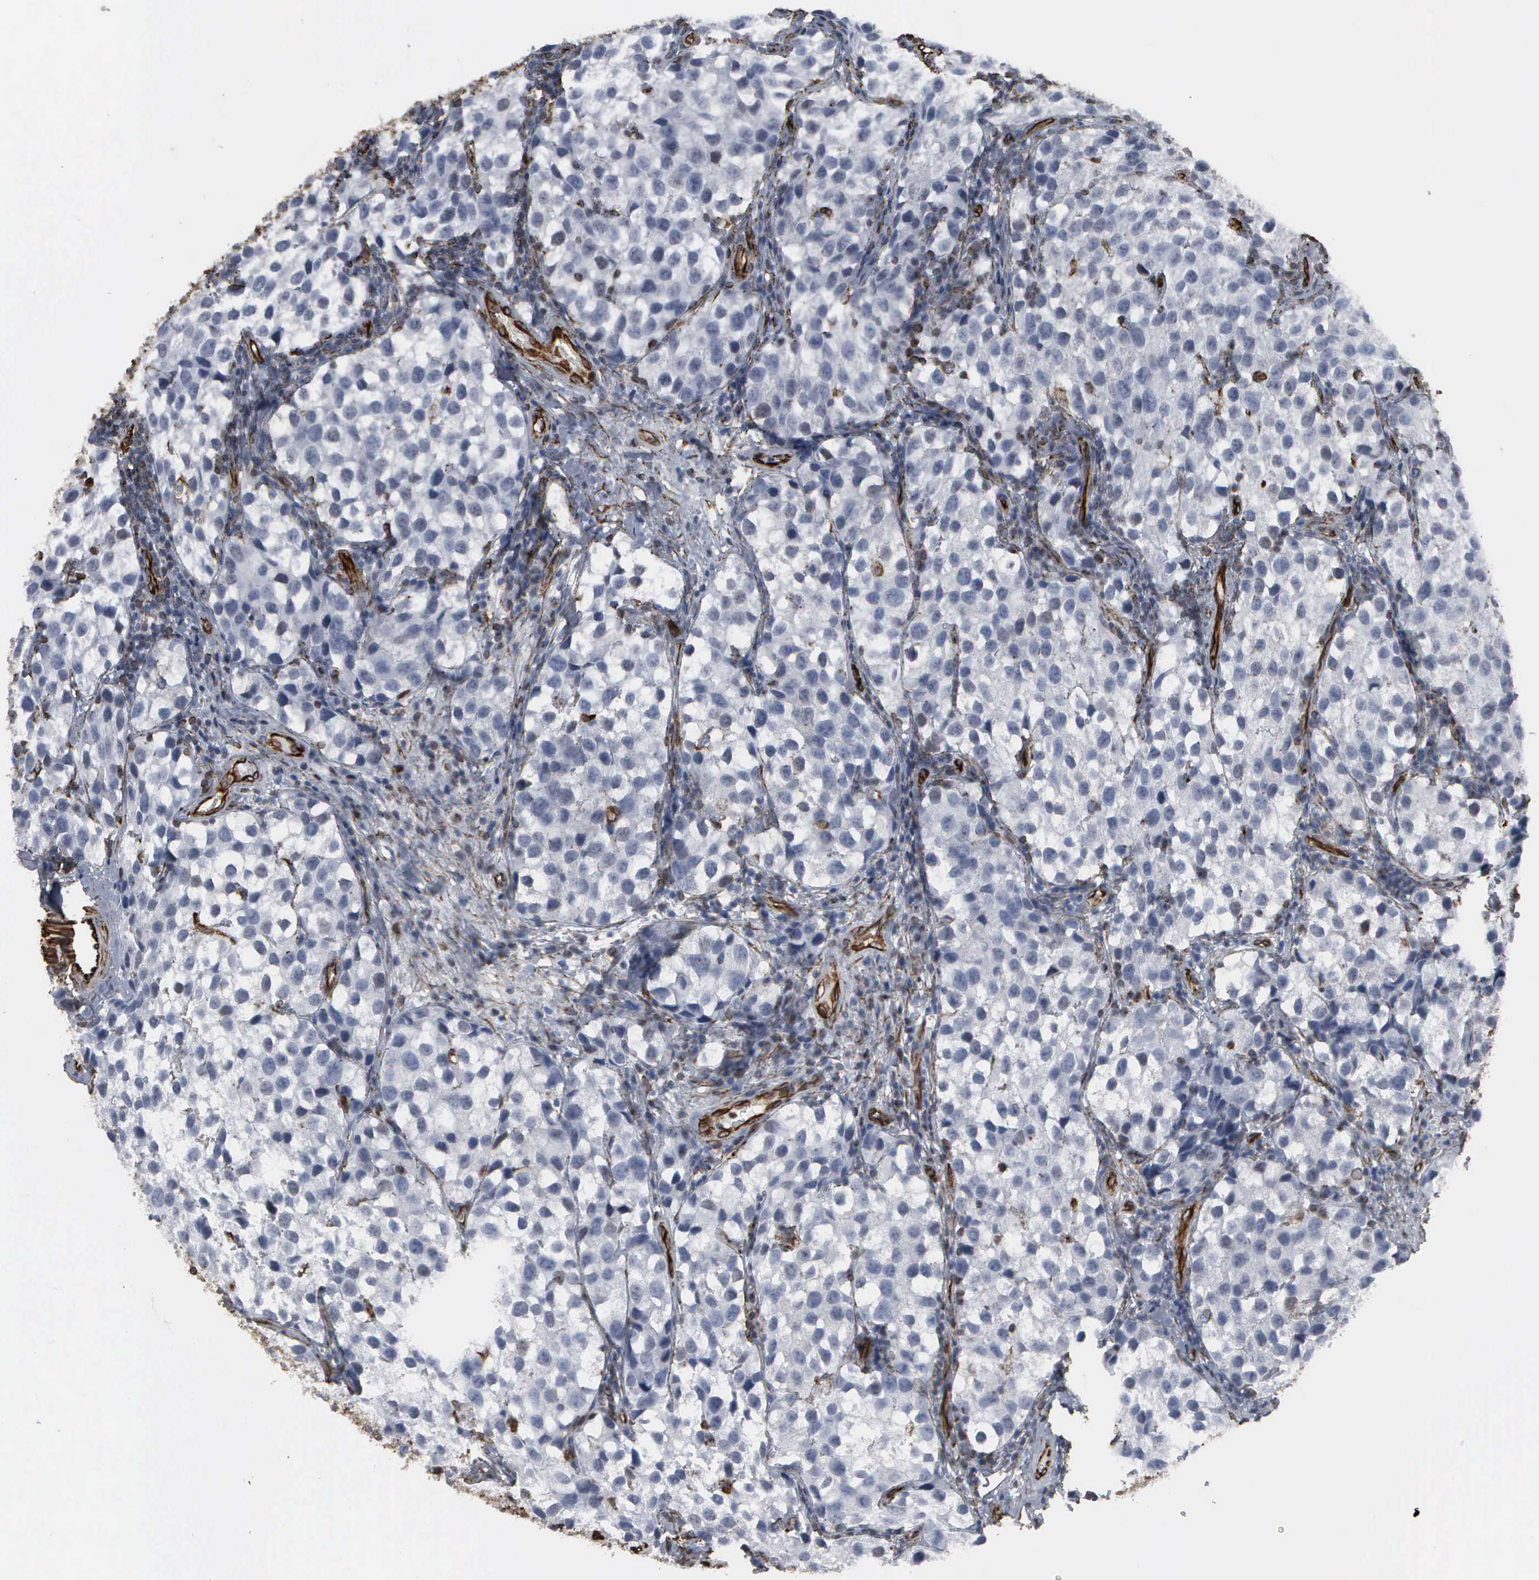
{"staining": {"intensity": "weak", "quantity": "<25%", "location": "nuclear"}, "tissue": "testis cancer", "cell_type": "Tumor cells", "image_type": "cancer", "snomed": [{"axis": "morphology", "description": "Seminoma, NOS"}, {"axis": "topography", "description": "Testis"}], "caption": "An immunohistochemistry histopathology image of testis seminoma is shown. There is no staining in tumor cells of testis seminoma.", "gene": "CCNE1", "patient": {"sex": "male", "age": 39}}